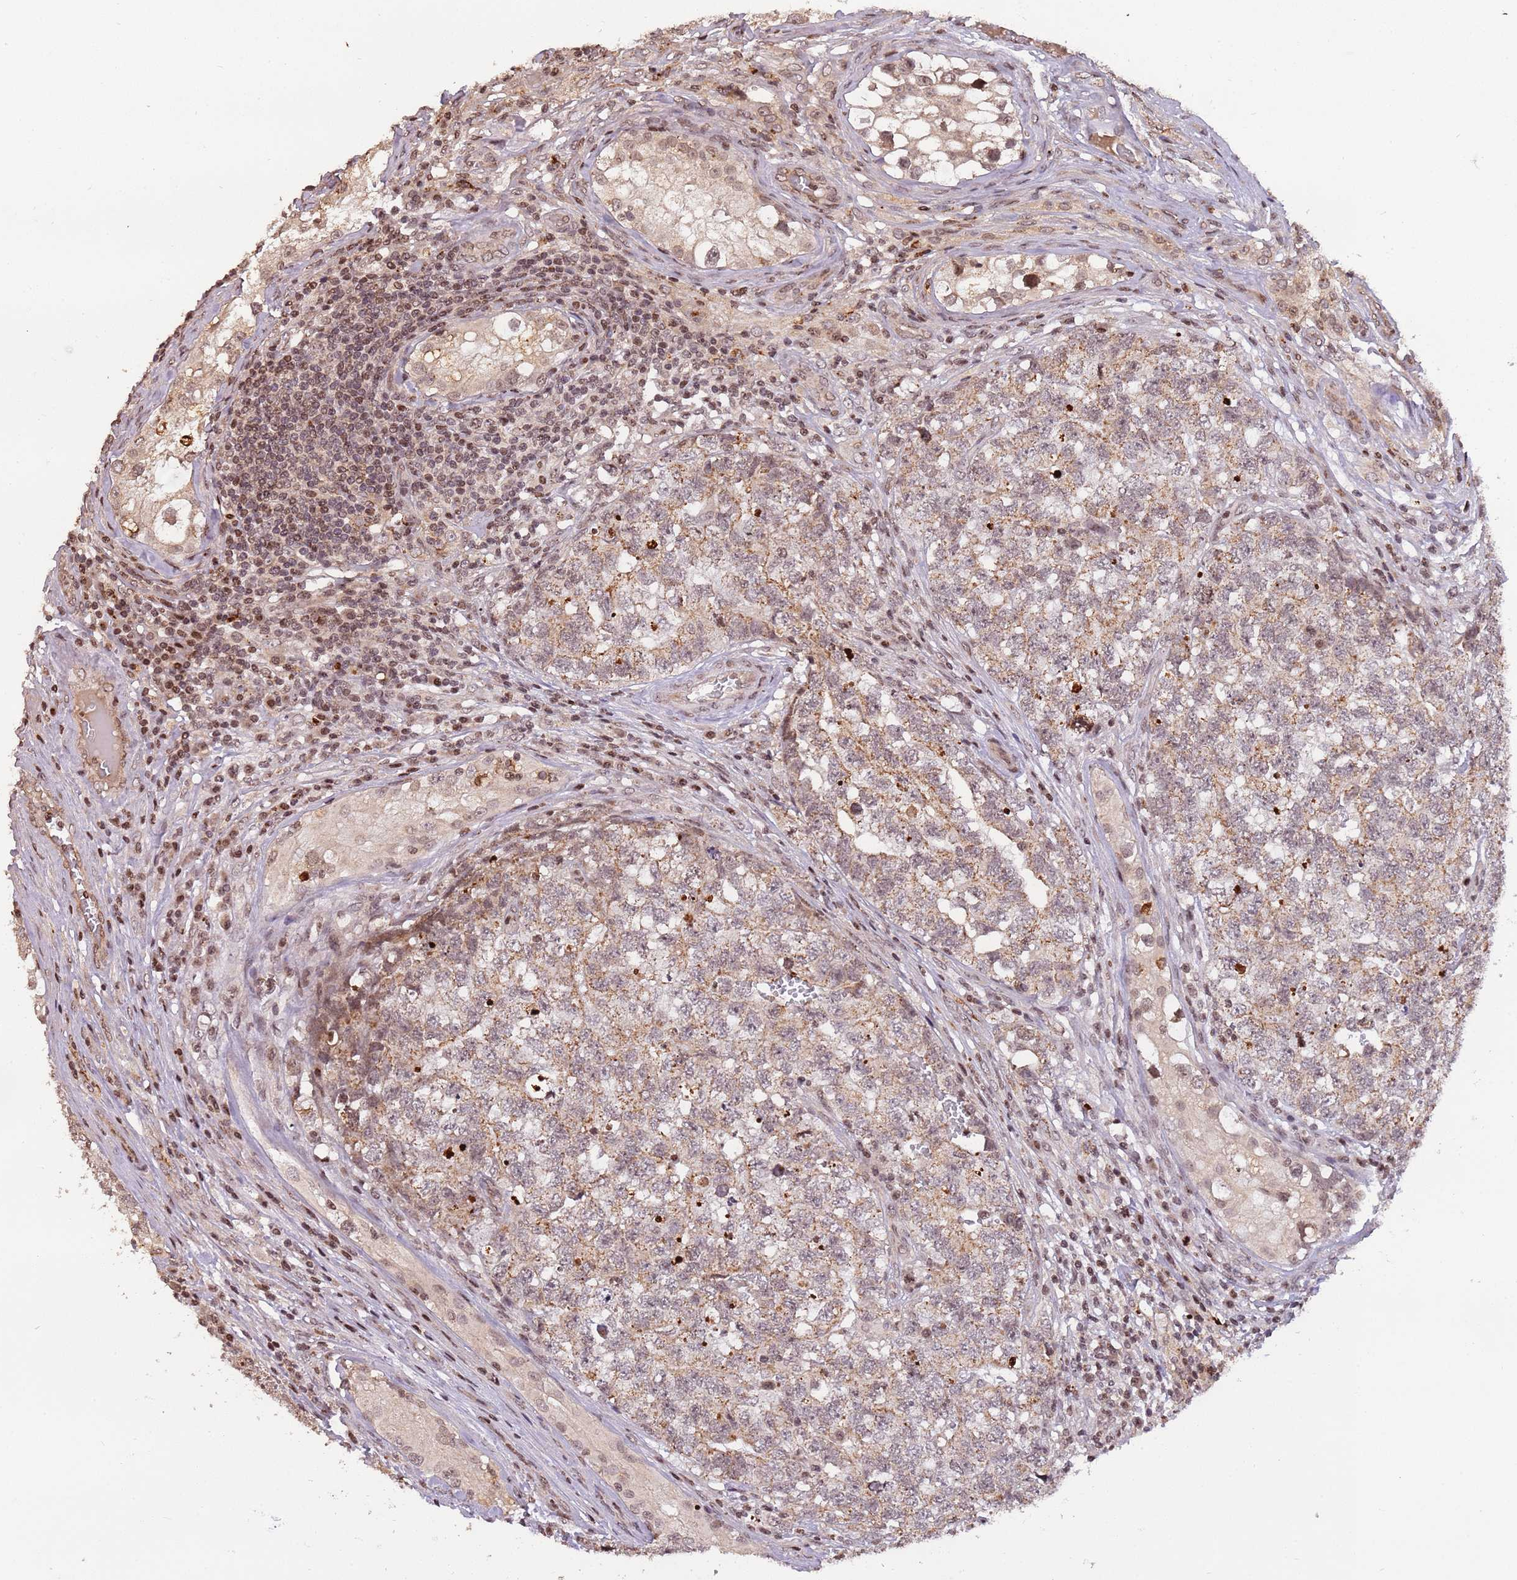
{"staining": {"intensity": "weak", "quantity": ">75%", "location": "cytoplasmic/membranous"}, "tissue": "testis cancer", "cell_type": "Tumor cells", "image_type": "cancer", "snomed": [{"axis": "morphology", "description": "Carcinoma, Embryonal, NOS"}, {"axis": "topography", "description": "Testis"}], "caption": "Immunohistochemistry of human testis cancer reveals low levels of weak cytoplasmic/membranous positivity in about >75% of tumor cells.", "gene": "SAMSN1", "patient": {"sex": "male", "age": 31}}